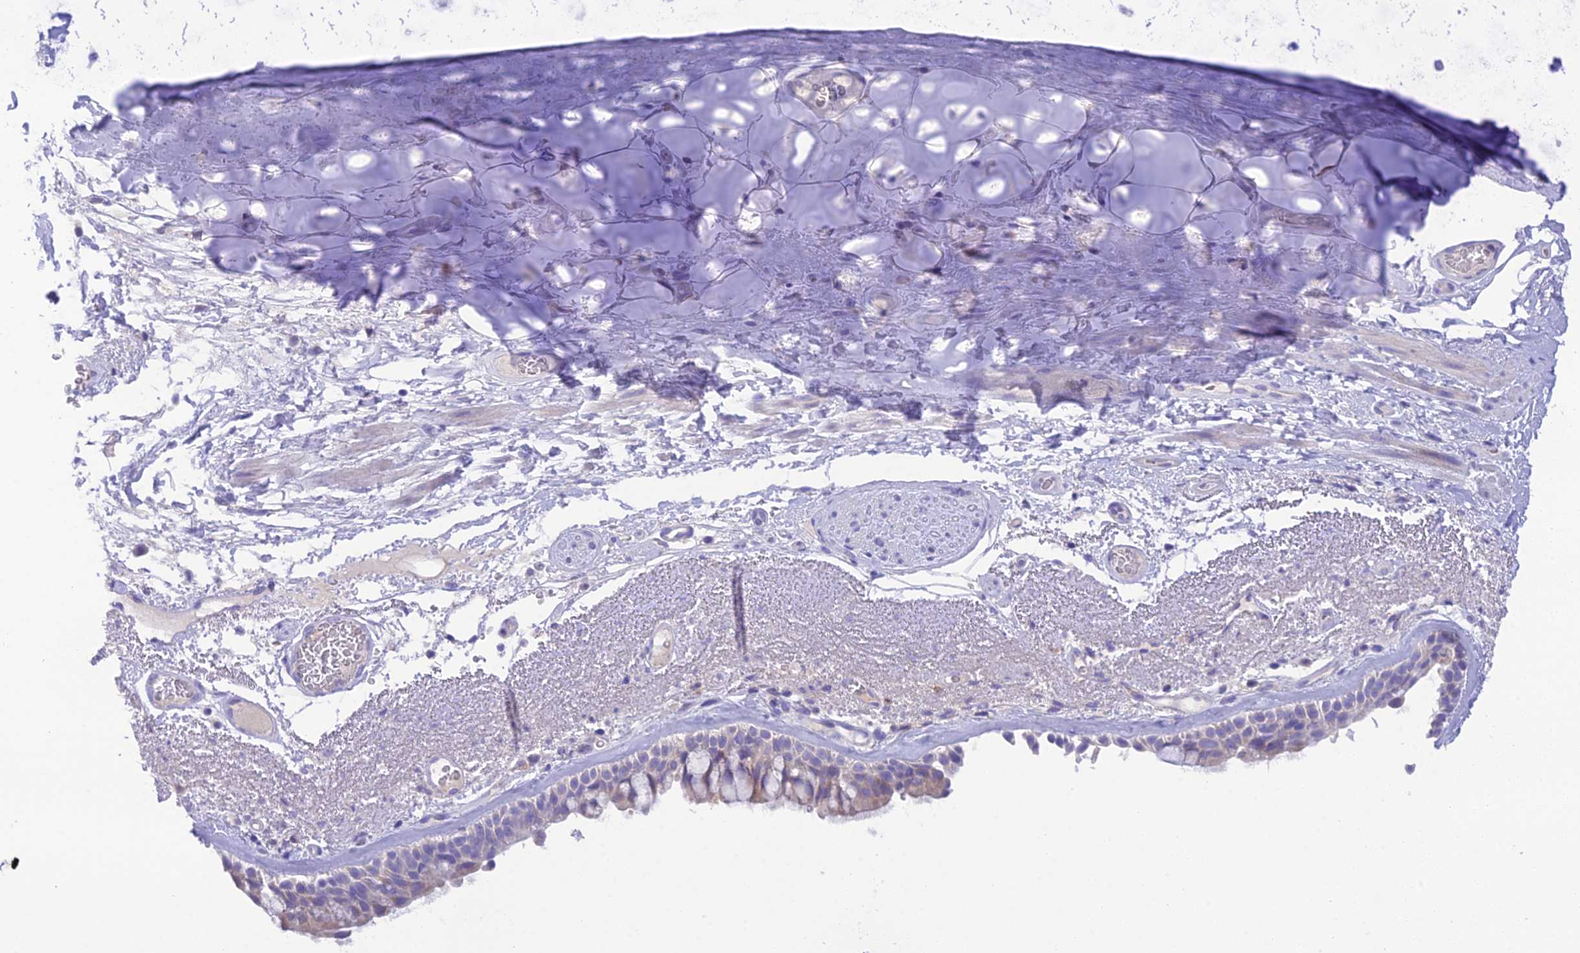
{"staining": {"intensity": "weak", "quantity": "<25%", "location": "cytoplasmic/membranous"}, "tissue": "bronchus", "cell_type": "Respiratory epithelial cells", "image_type": "normal", "snomed": [{"axis": "morphology", "description": "Normal tissue, NOS"}, {"axis": "morphology", "description": "Squamous cell carcinoma, NOS"}, {"axis": "topography", "description": "Lymph node"}, {"axis": "topography", "description": "Bronchus"}, {"axis": "topography", "description": "Lung"}], "caption": "IHC of benign bronchus exhibits no staining in respiratory epithelial cells. (Stains: DAB immunohistochemistry with hematoxylin counter stain, Microscopy: brightfield microscopy at high magnification).", "gene": "KIAA0408", "patient": {"sex": "male", "age": 66}}